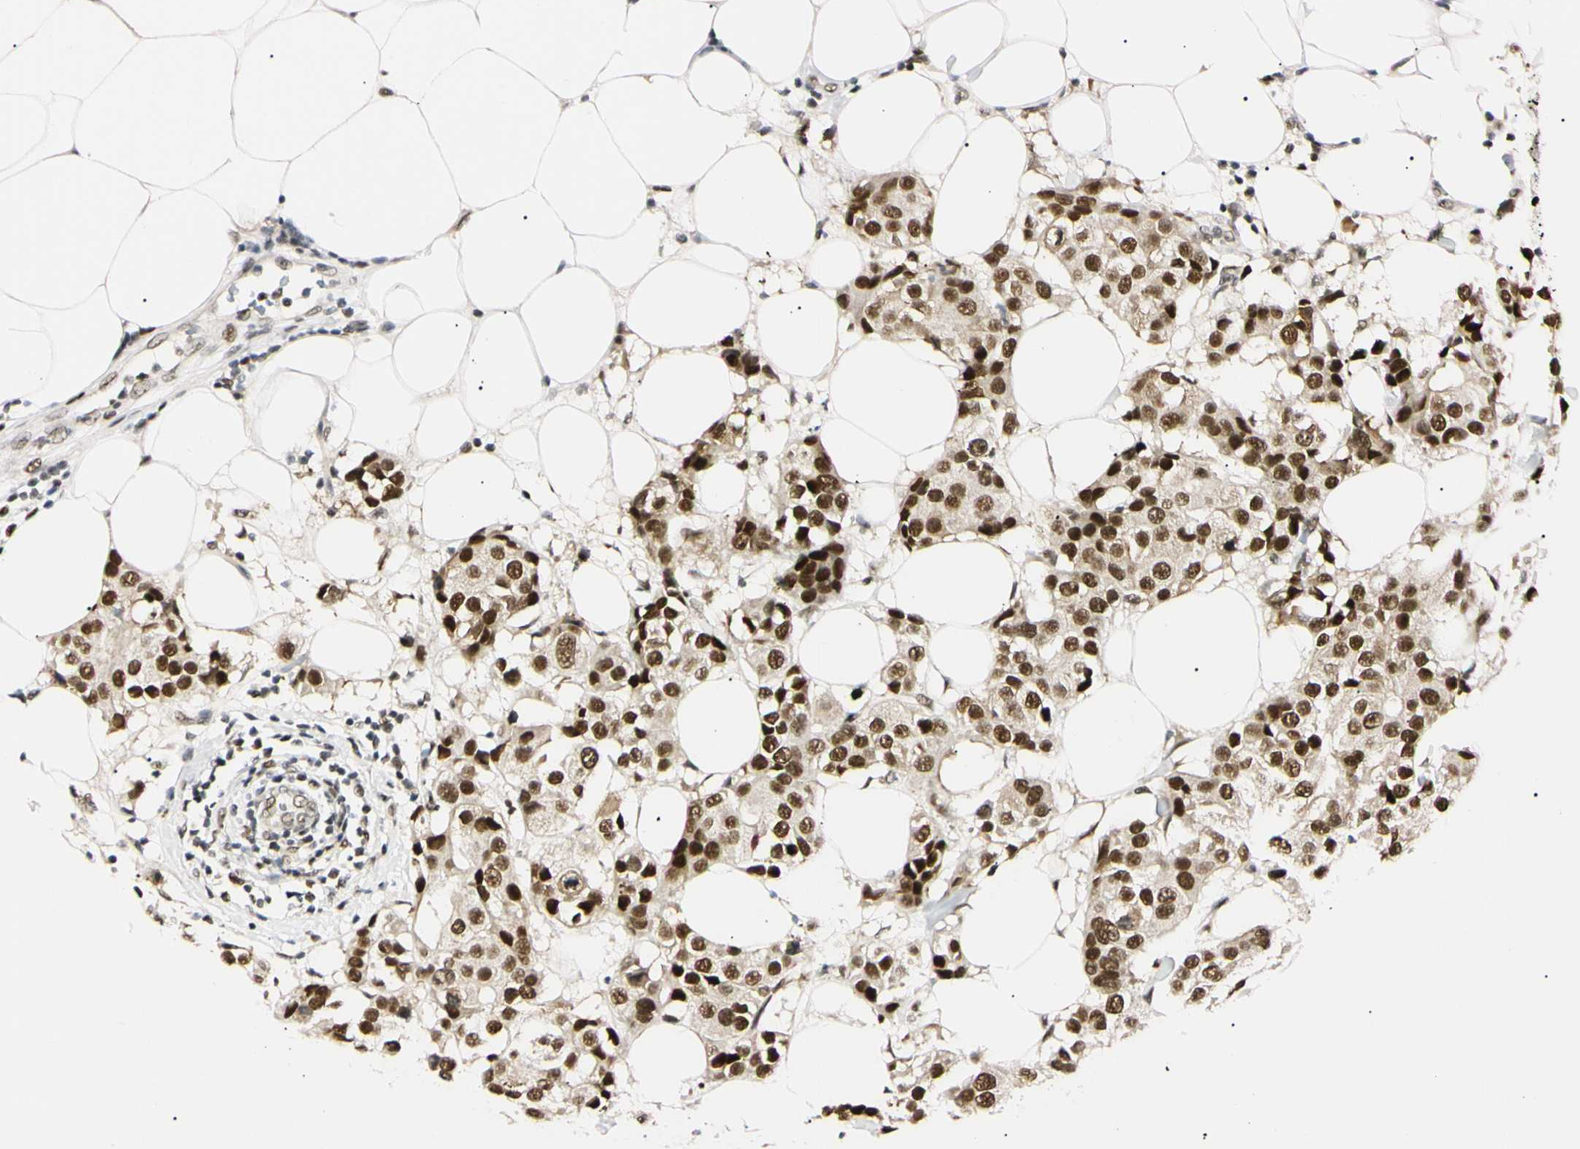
{"staining": {"intensity": "strong", "quantity": ">75%", "location": "nuclear"}, "tissue": "breast cancer", "cell_type": "Tumor cells", "image_type": "cancer", "snomed": [{"axis": "morphology", "description": "Normal tissue, NOS"}, {"axis": "morphology", "description": "Duct carcinoma"}, {"axis": "topography", "description": "Breast"}], "caption": "This image demonstrates immunohistochemistry (IHC) staining of invasive ductal carcinoma (breast), with high strong nuclear positivity in about >75% of tumor cells.", "gene": "ZNF134", "patient": {"sex": "female", "age": 39}}